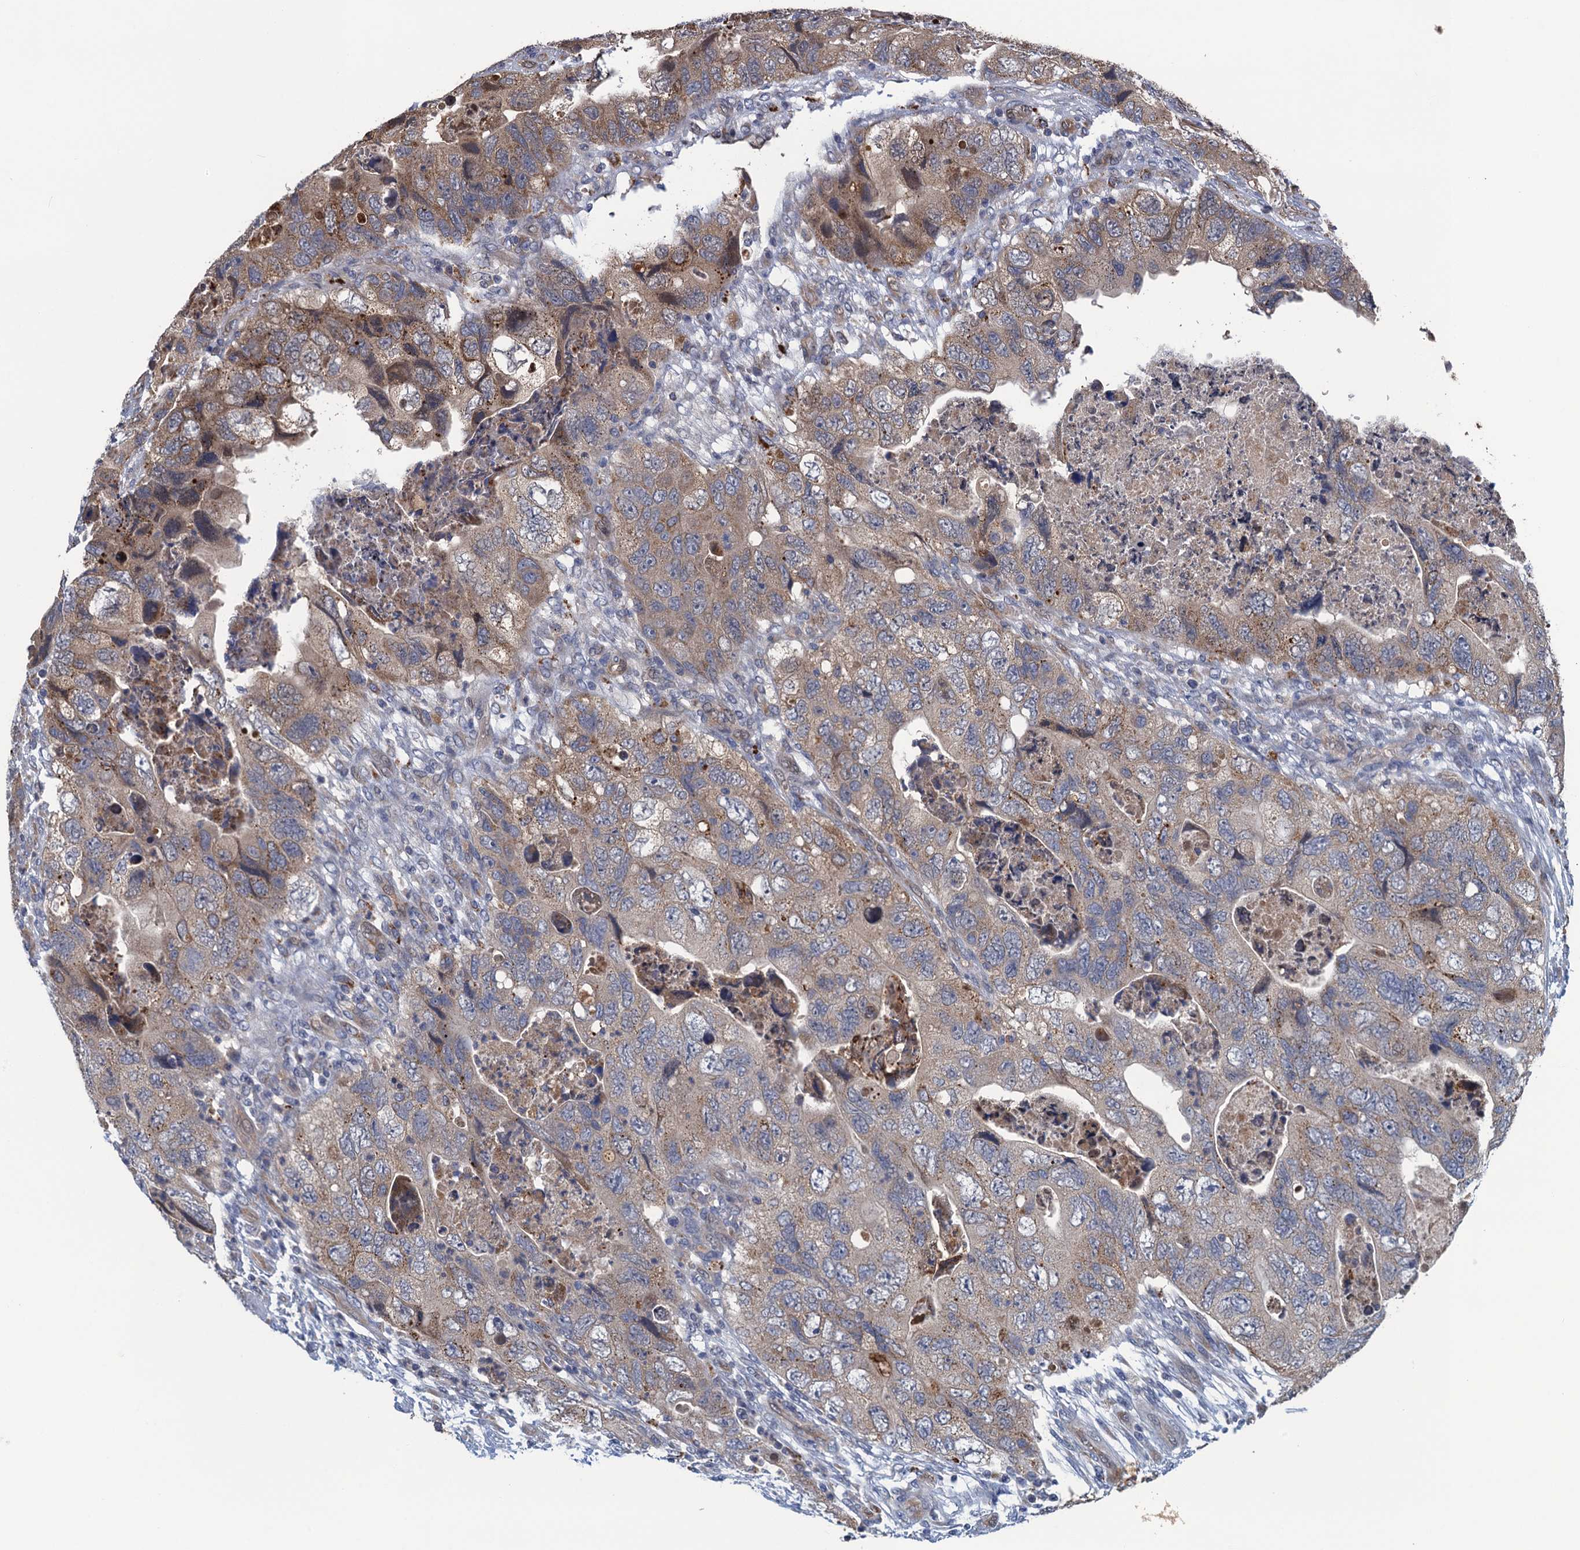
{"staining": {"intensity": "moderate", "quantity": "25%-75%", "location": "cytoplasmic/membranous"}, "tissue": "colorectal cancer", "cell_type": "Tumor cells", "image_type": "cancer", "snomed": [{"axis": "morphology", "description": "Adenocarcinoma, NOS"}, {"axis": "topography", "description": "Rectum"}], "caption": "High-power microscopy captured an immunohistochemistry (IHC) histopathology image of colorectal cancer (adenocarcinoma), revealing moderate cytoplasmic/membranous positivity in about 25%-75% of tumor cells. The staining was performed using DAB to visualize the protein expression in brown, while the nuclei were stained in blue with hematoxylin (Magnification: 20x).", "gene": "KBTBD8", "patient": {"sex": "male", "age": 63}}